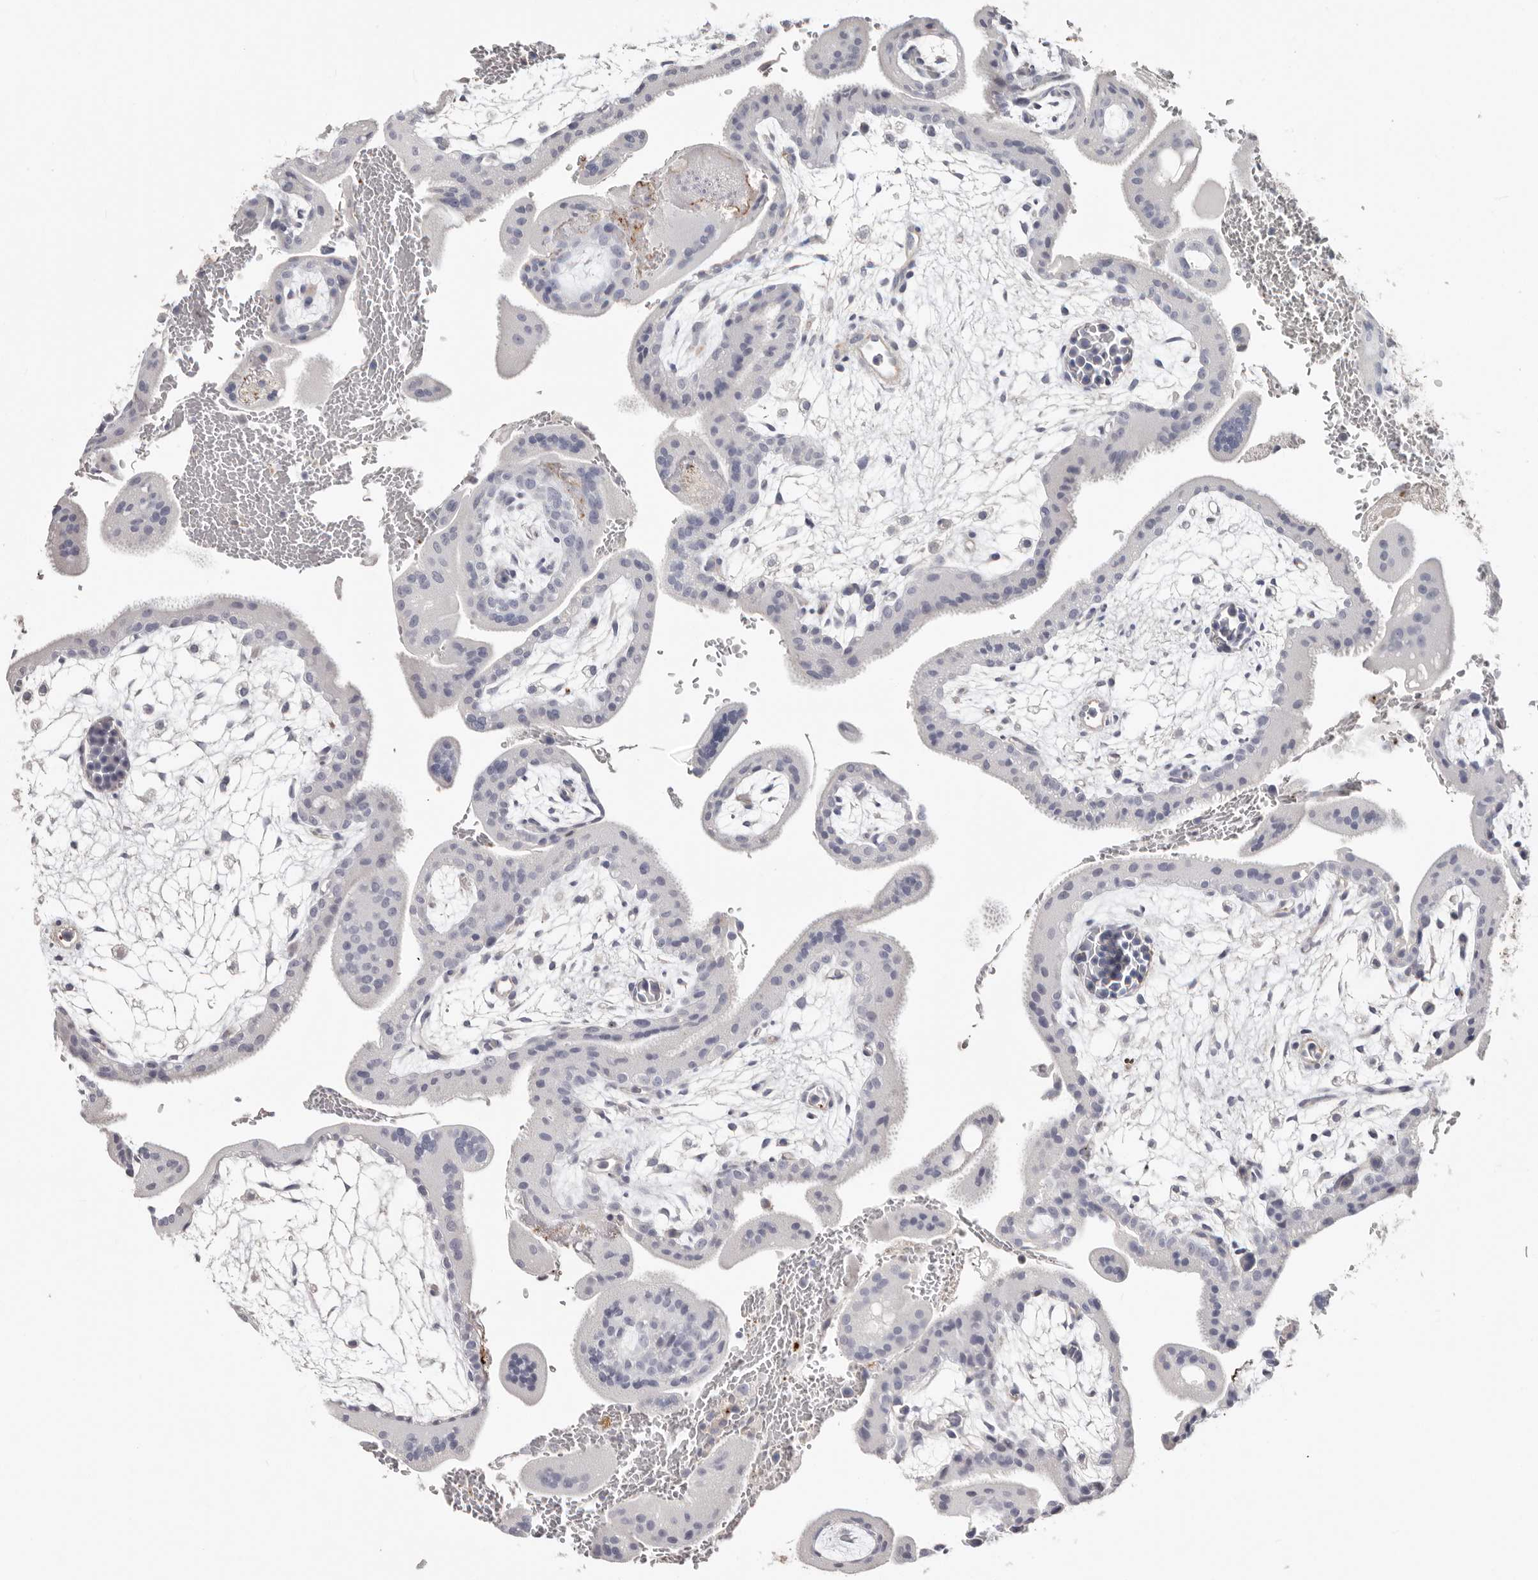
{"staining": {"intensity": "moderate", "quantity": ">75%", "location": "cytoplasmic/membranous"}, "tissue": "placenta", "cell_type": "Decidual cells", "image_type": "normal", "snomed": [{"axis": "morphology", "description": "Normal tissue, NOS"}, {"axis": "topography", "description": "Placenta"}], "caption": "IHC (DAB (3,3'-diaminobenzidine)) staining of unremarkable placenta reveals moderate cytoplasmic/membranous protein expression in about >75% of decidual cells. The staining is performed using DAB (3,3'-diaminobenzidine) brown chromogen to label protein expression. The nuclei are counter-stained blue using hematoxylin.", "gene": "PKDCC", "patient": {"sex": "female", "age": 35}}